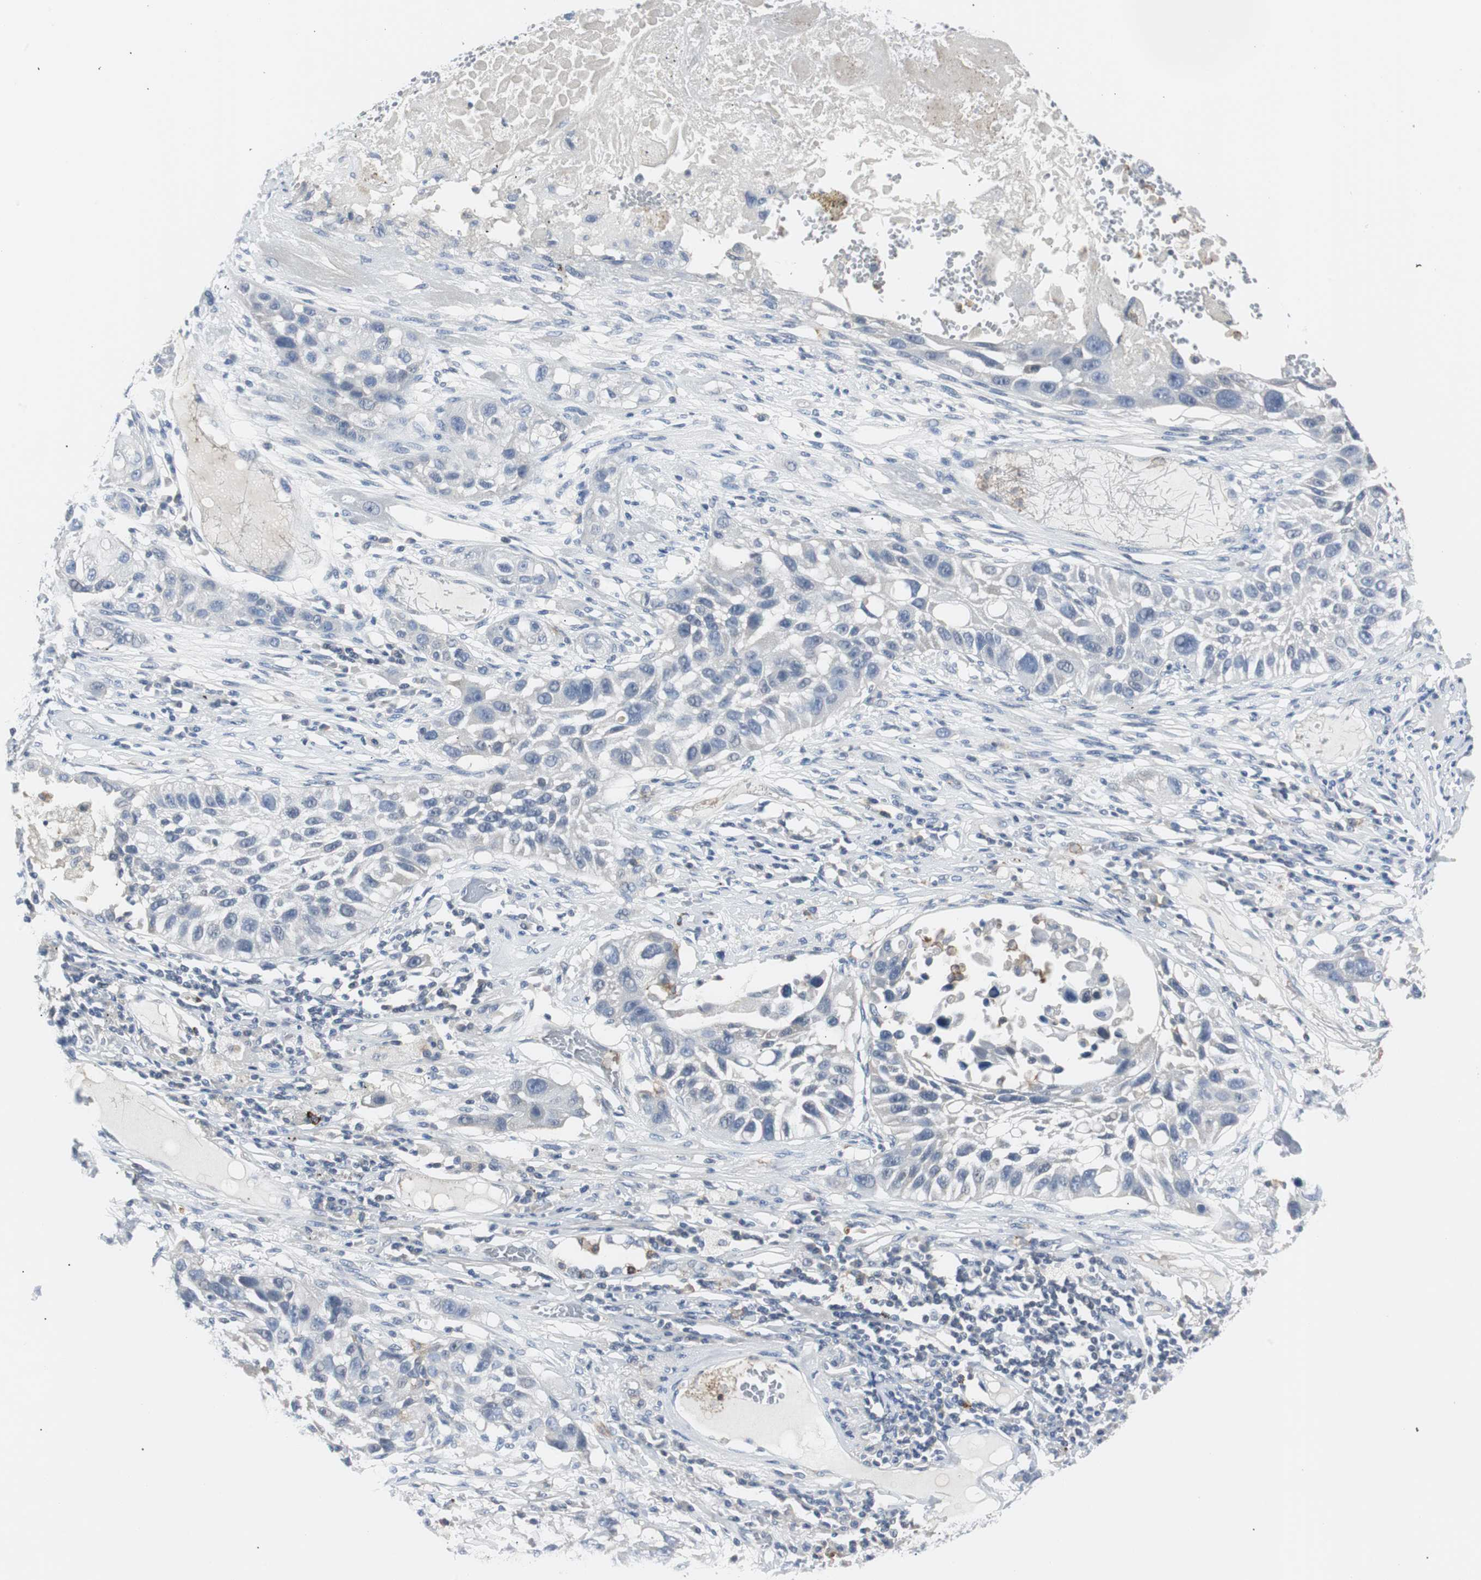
{"staining": {"intensity": "negative", "quantity": "none", "location": "none"}, "tissue": "lung cancer", "cell_type": "Tumor cells", "image_type": "cancer", "snomed": [{"axis": "morphology", "description": "Squamous cell carcinoma, NOS"}, {"axis": "topography", "description": "Lung"}], "caption": "This is a photomicrograph of immunohistochemistry staining of lung squamous cell carcinoma, which shows no positivity in tumor cells.", "gene": "RASA1", "patient": {"sex": "male", "age": 71}}